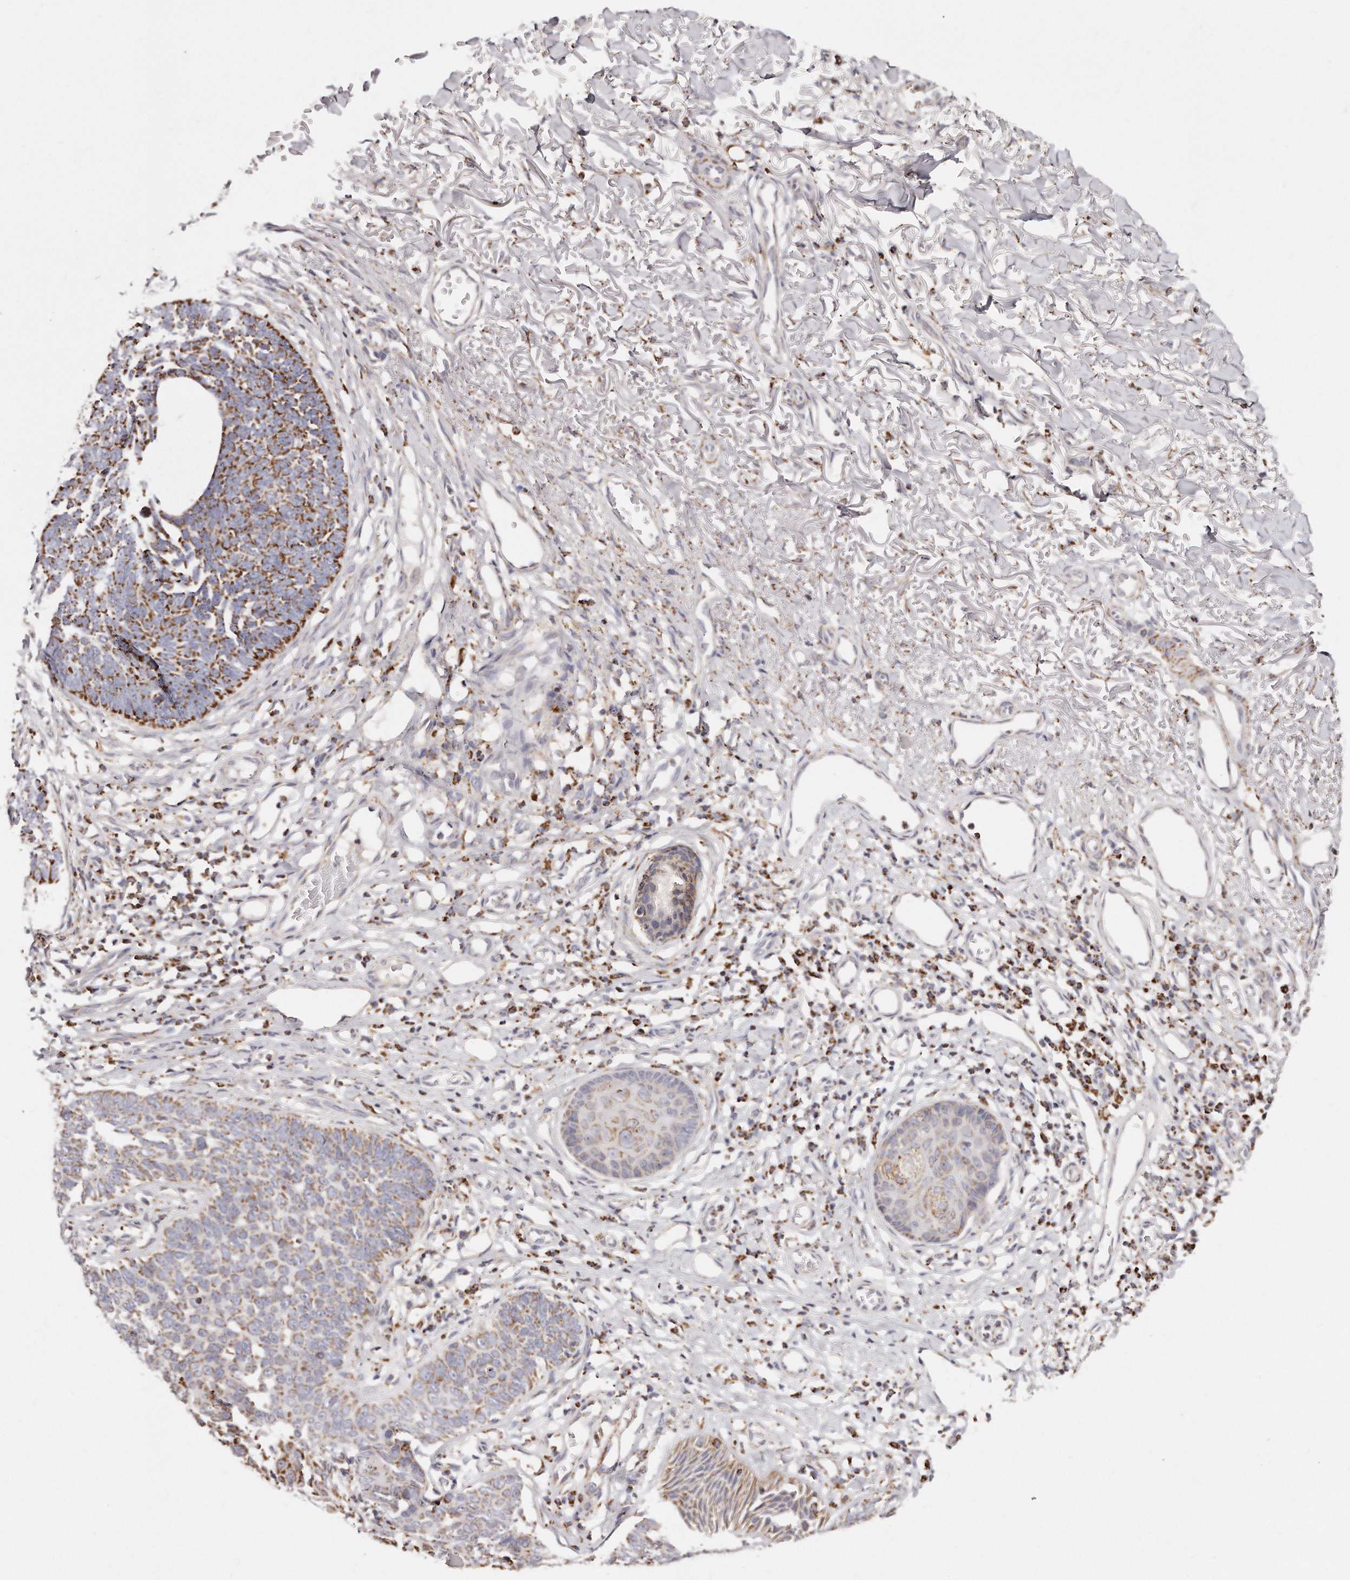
{"staining": {"intensity": "strong", "quantity": ">75%", "location": "cytoplasmic/membranous"}, "tissue": "skin cancer", "cell_type": "Tumor cells", "image_type": "cancer", "snomed": [{"axis": "morphology", "description": "Normal tissue, NOS"}, {"axis": "morphology", "description": "Basal cell carcinoma"}, {"axis": "topography", "description": "Skin"}], "caption": "Protein expression analysis of human skin cancer reveals strong cytoplasmic/membranous expression in approximately >75% of tumor cells.", "gene": "RTKN", "patient": {"sex": "male", "age": 77}}